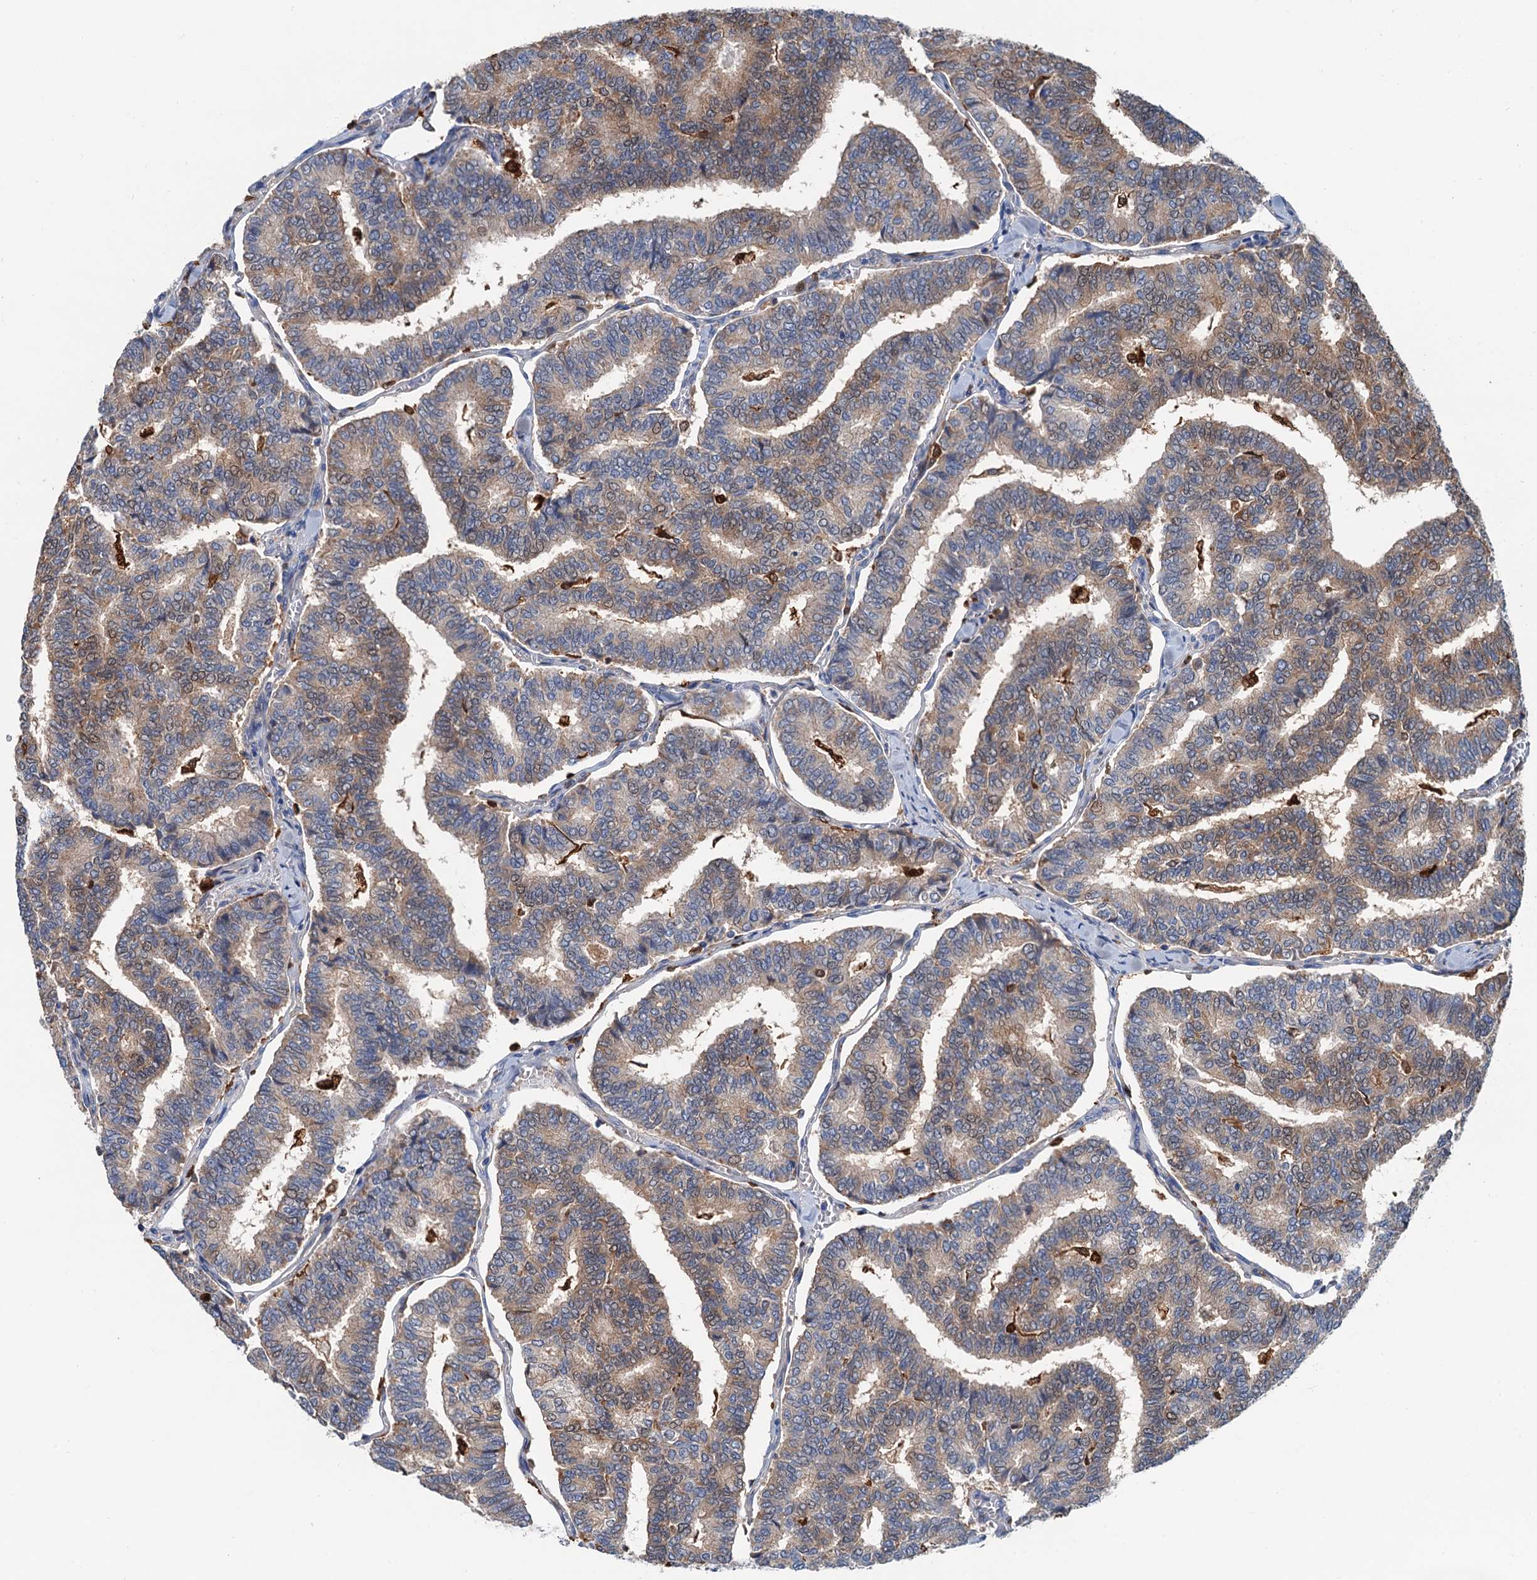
{"staining": {"intensity": "weak", "quantity": "25%-75%", "location": "cytoplasmic/membranous"}, "tissue": "thyroid cancer", "cell_type": "Tumor cells", "image_type": "cancer", "snomed": [{"axis": "morphology", "description": "Papillary adenocarcinoma, NOS"}, {"axis": "topography", "description": "Thyroid gland"}], "caption": "Immunohistochemistry (IHC) photomicrograph of human thyroid cancer (papillary adenocarcinoma) stained for a protein (brown), which displays low levels of weak cytoplasmic/membranous positivity in about 25%-75% of tumor cells.", "gene": "CSTPP1", "patient": {"sex": "female", "age": 35}}